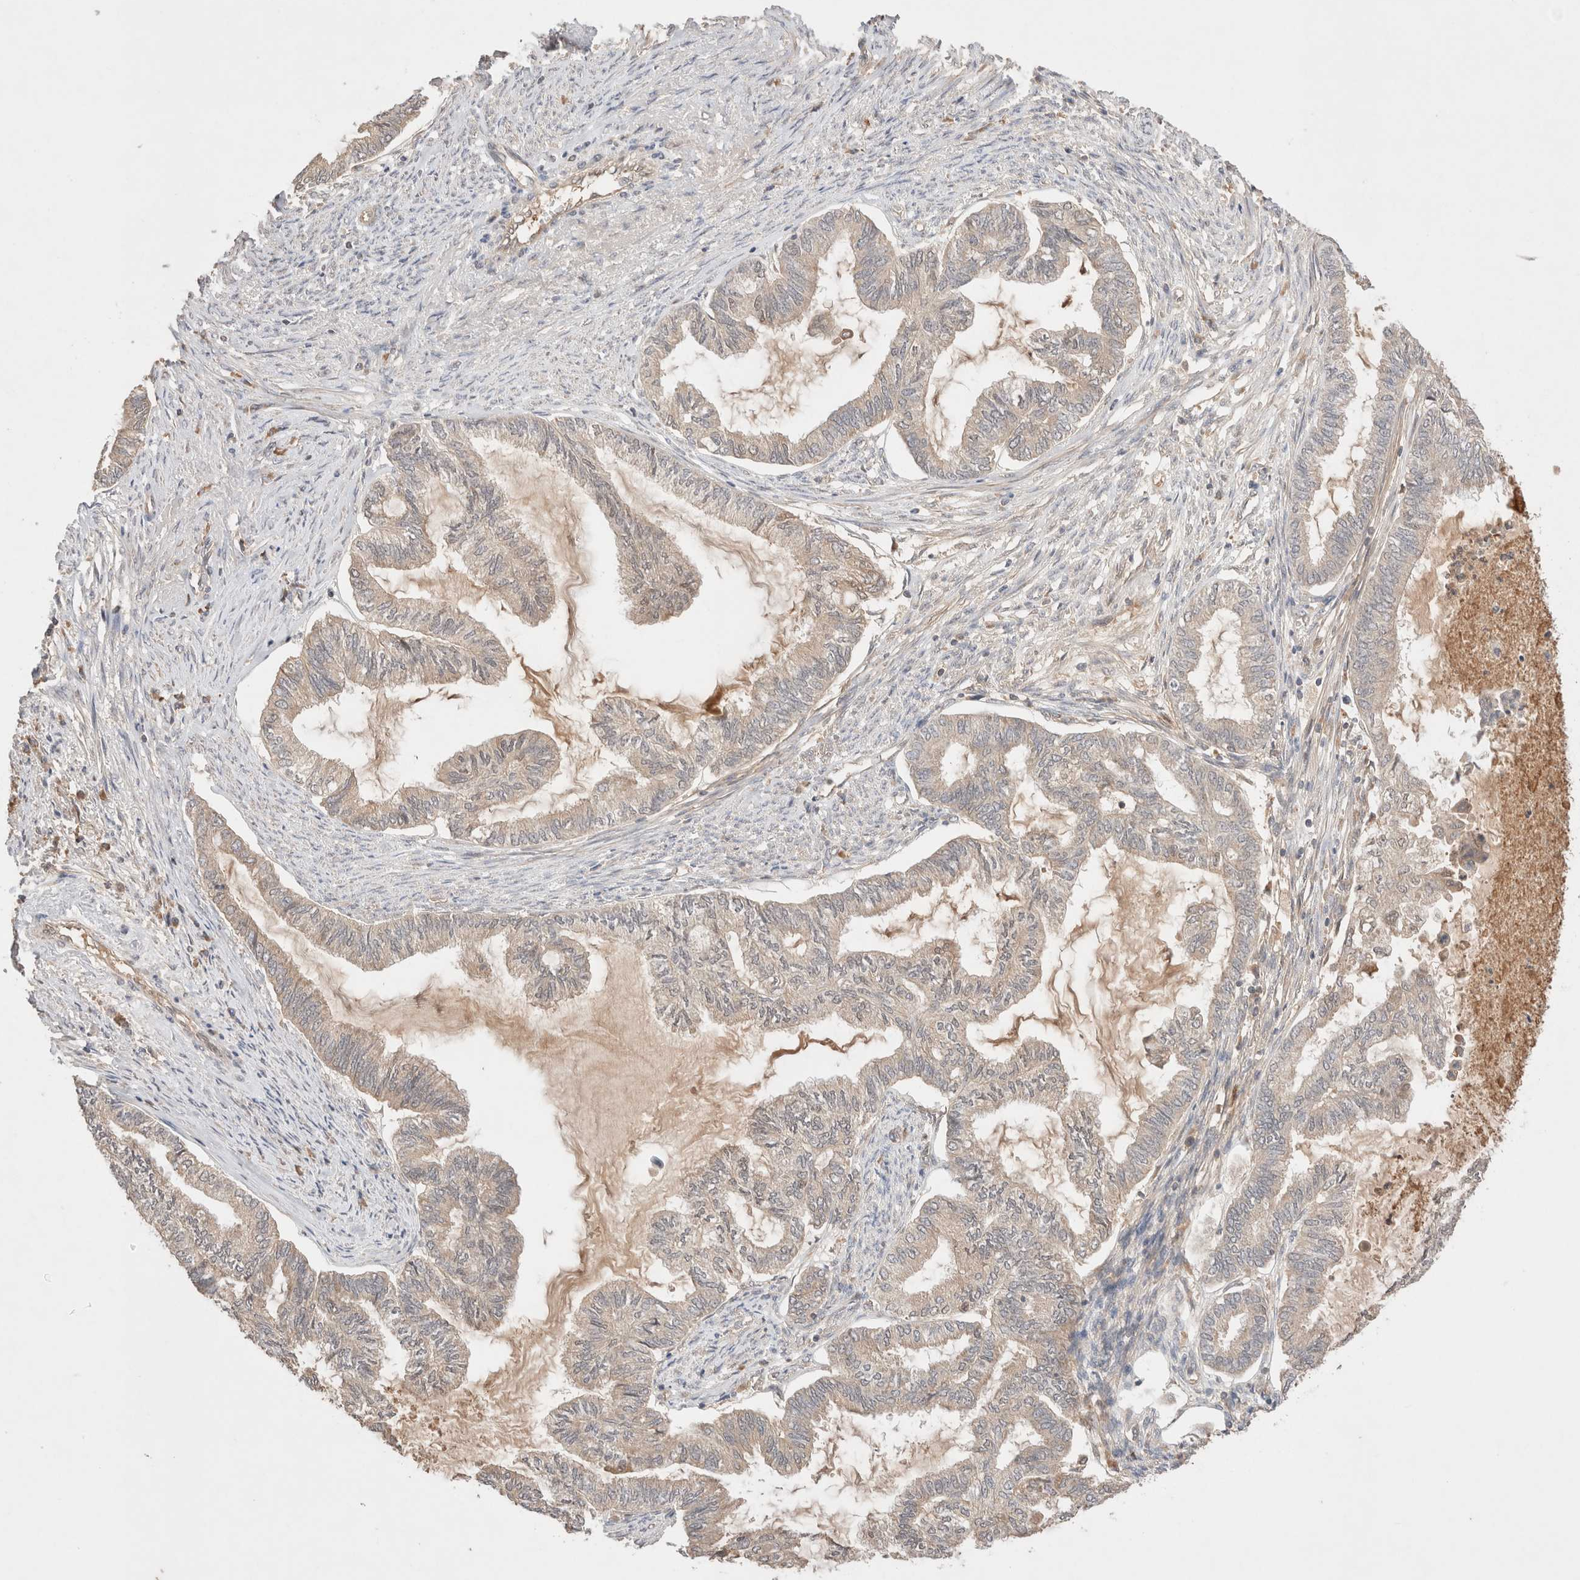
{"staining": {"intensity": "negative", "quantity": "none", "location": "none"}, "tissue": "endometrial cancer", "cell_type": "Tumor cells", "image_type": "cancer", "snomed": [{"axis": "morphology", "description": "Adenocarcinoma, NOS"}, {"axis": "topography", "description": "Endometrium"}], "caption": "Image shows no protein staining in tumor cells of endometrial cancer tissue.", "gene": "CARNMT1", "patient": {"sex": "female", "age": 86}}